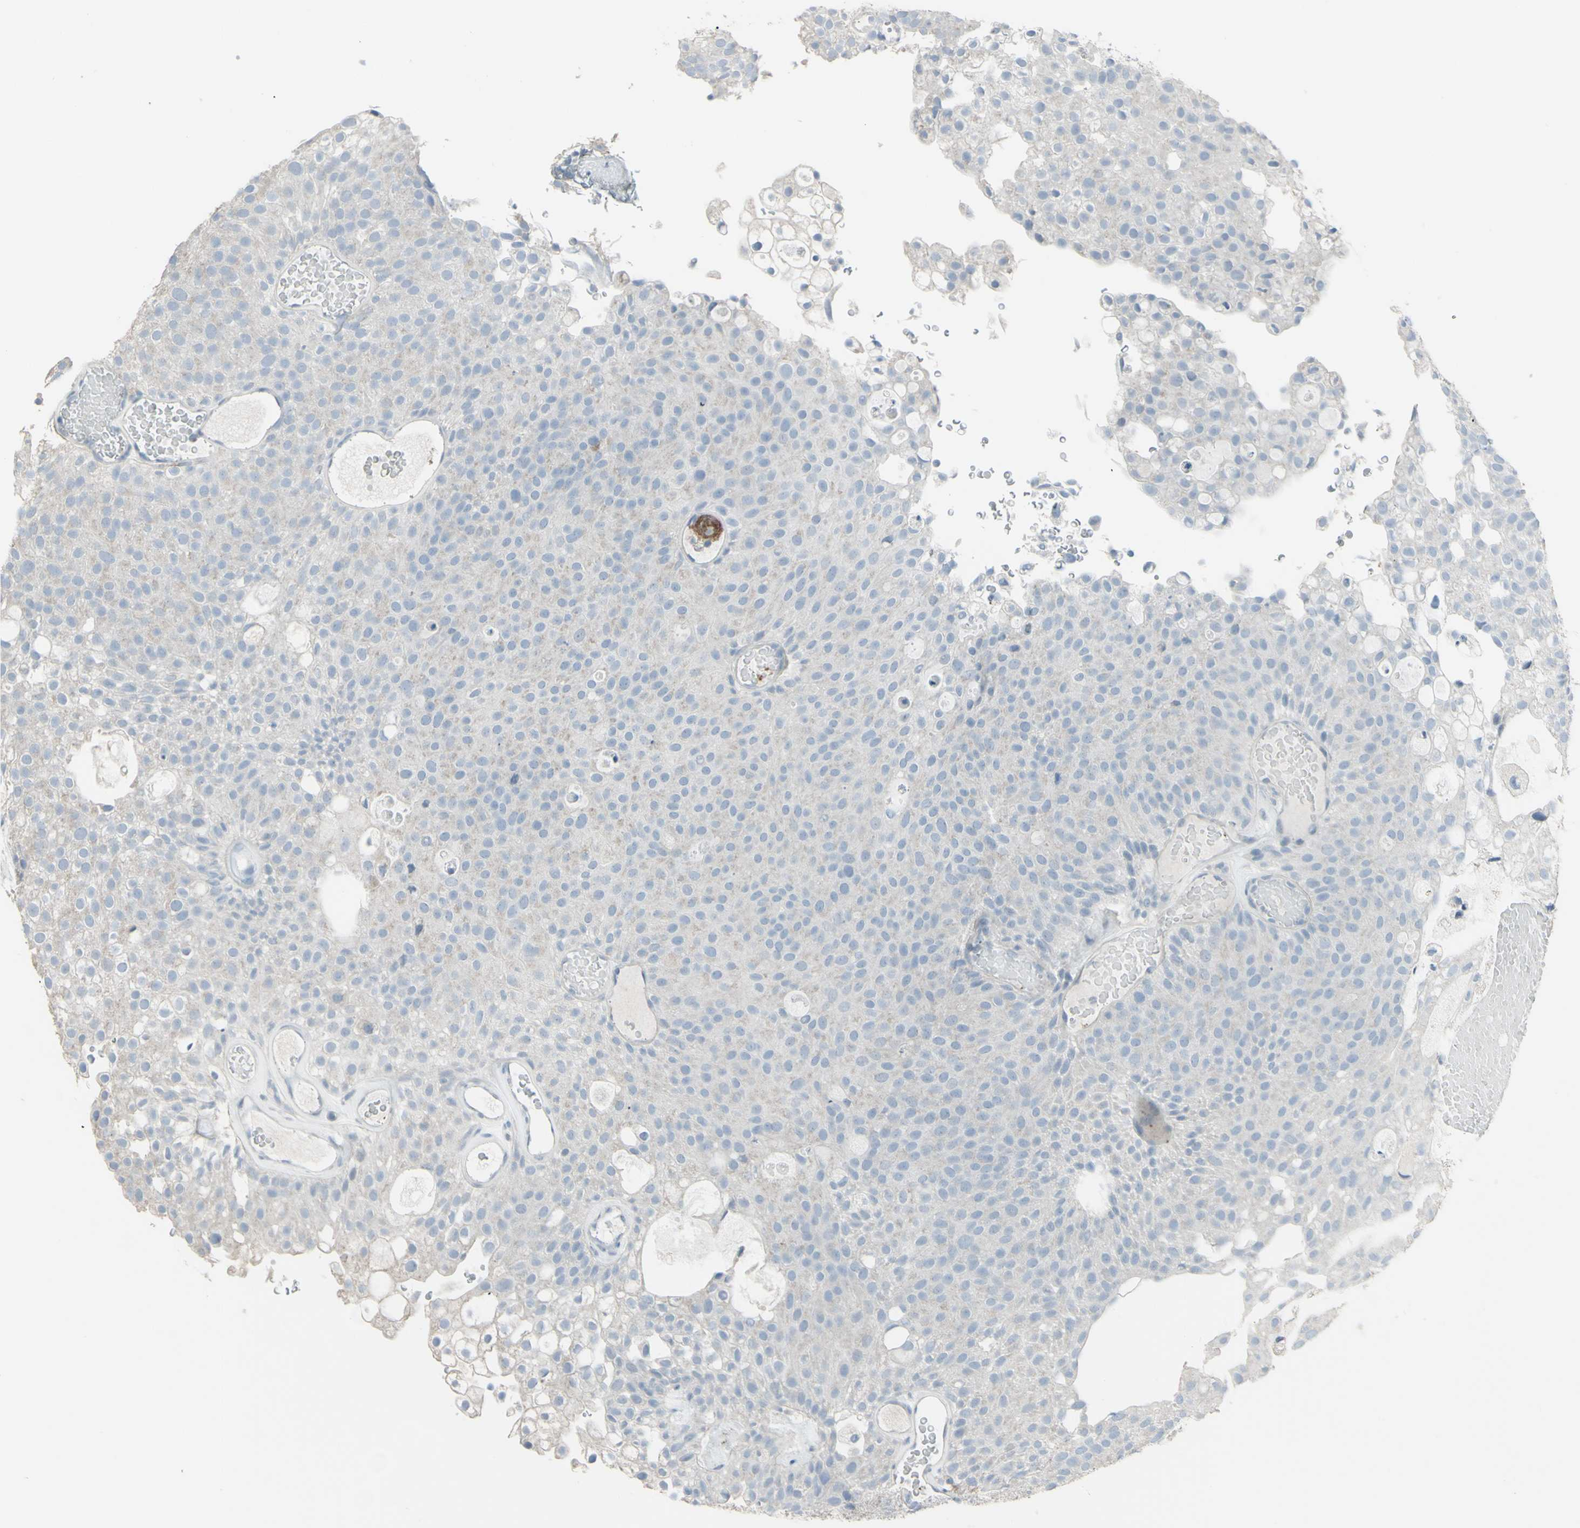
{"staining": {"intensity": "negative", "quantity": "none", "location": "none"}, "tissue": "urothelial cancer", "cell_type": "Tumor cells", "image_type": "cancer", "snomed": [{"axis": "morphology", "description": "Urothelial carcinoma, Low grade"}, {"axis": "topography", "description": "Urinary bladder"}], "caption": "DAB (3,3'-diaminobenzidine) immunohistochemical staining of human urothelial cancer shows no significant expression in tumor cells.", "gene": "CD79B", "patient": {"sex": "male", "age": 78}}